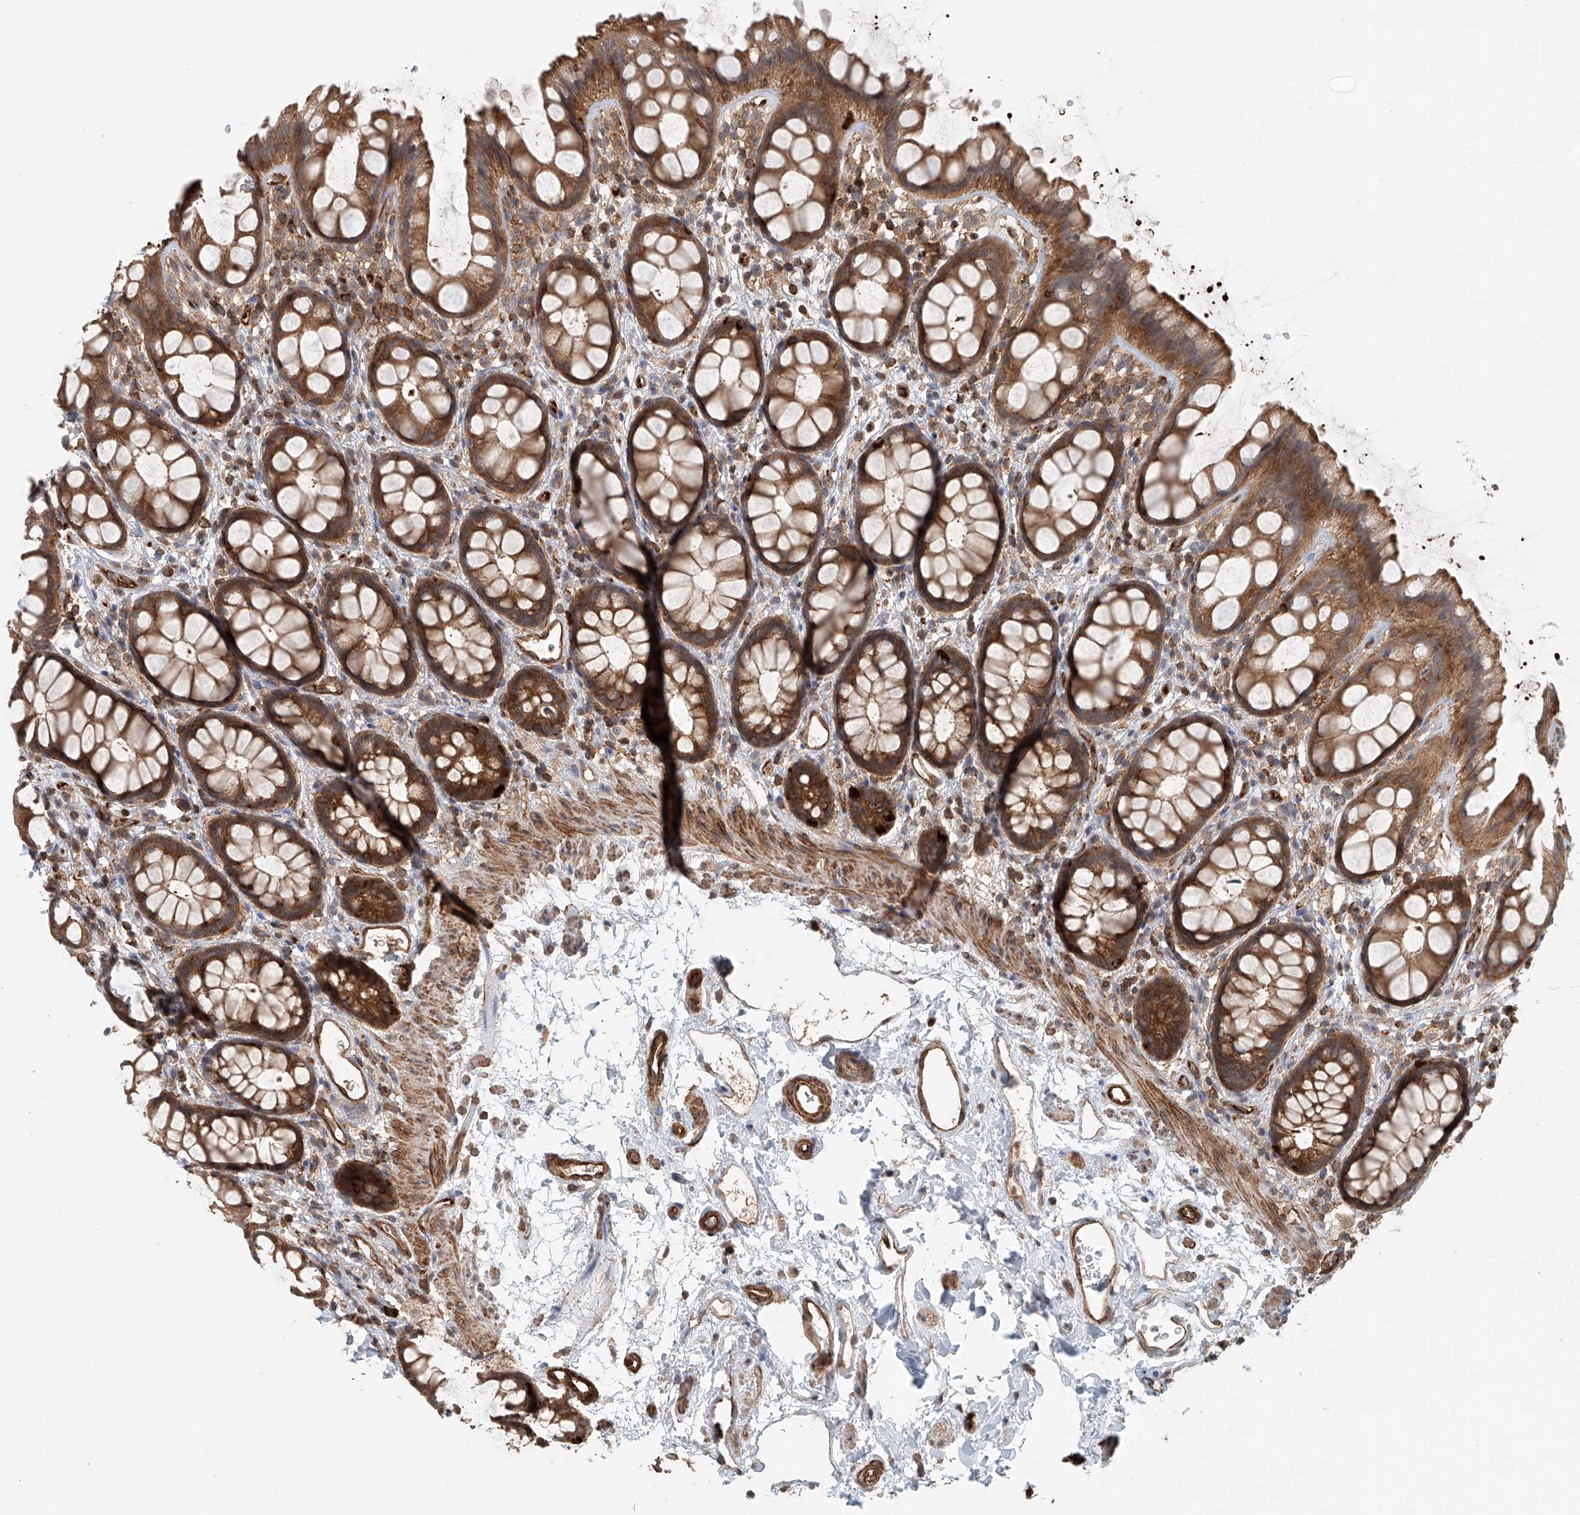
{"staining": {"intensity": "strong", "quantity": ">75%", "location": "cytoplasmic/membranous"}, "tissue": "rectum", "cell_type": "Glandular cells", "image_type": "normal", "snomed": [{"axis": "morphology", "description": "Normal tissue, NOS"}, {"axis": "topography", "description": "Rectum"}], "caption": "Human rectum stained with a brown dye demonstrates strong cytoplasmic/membranous positive expression in approximately >75% of glandular cells.", "gene": "FRYL", "patient": {"sex": "female", "age": 65}}